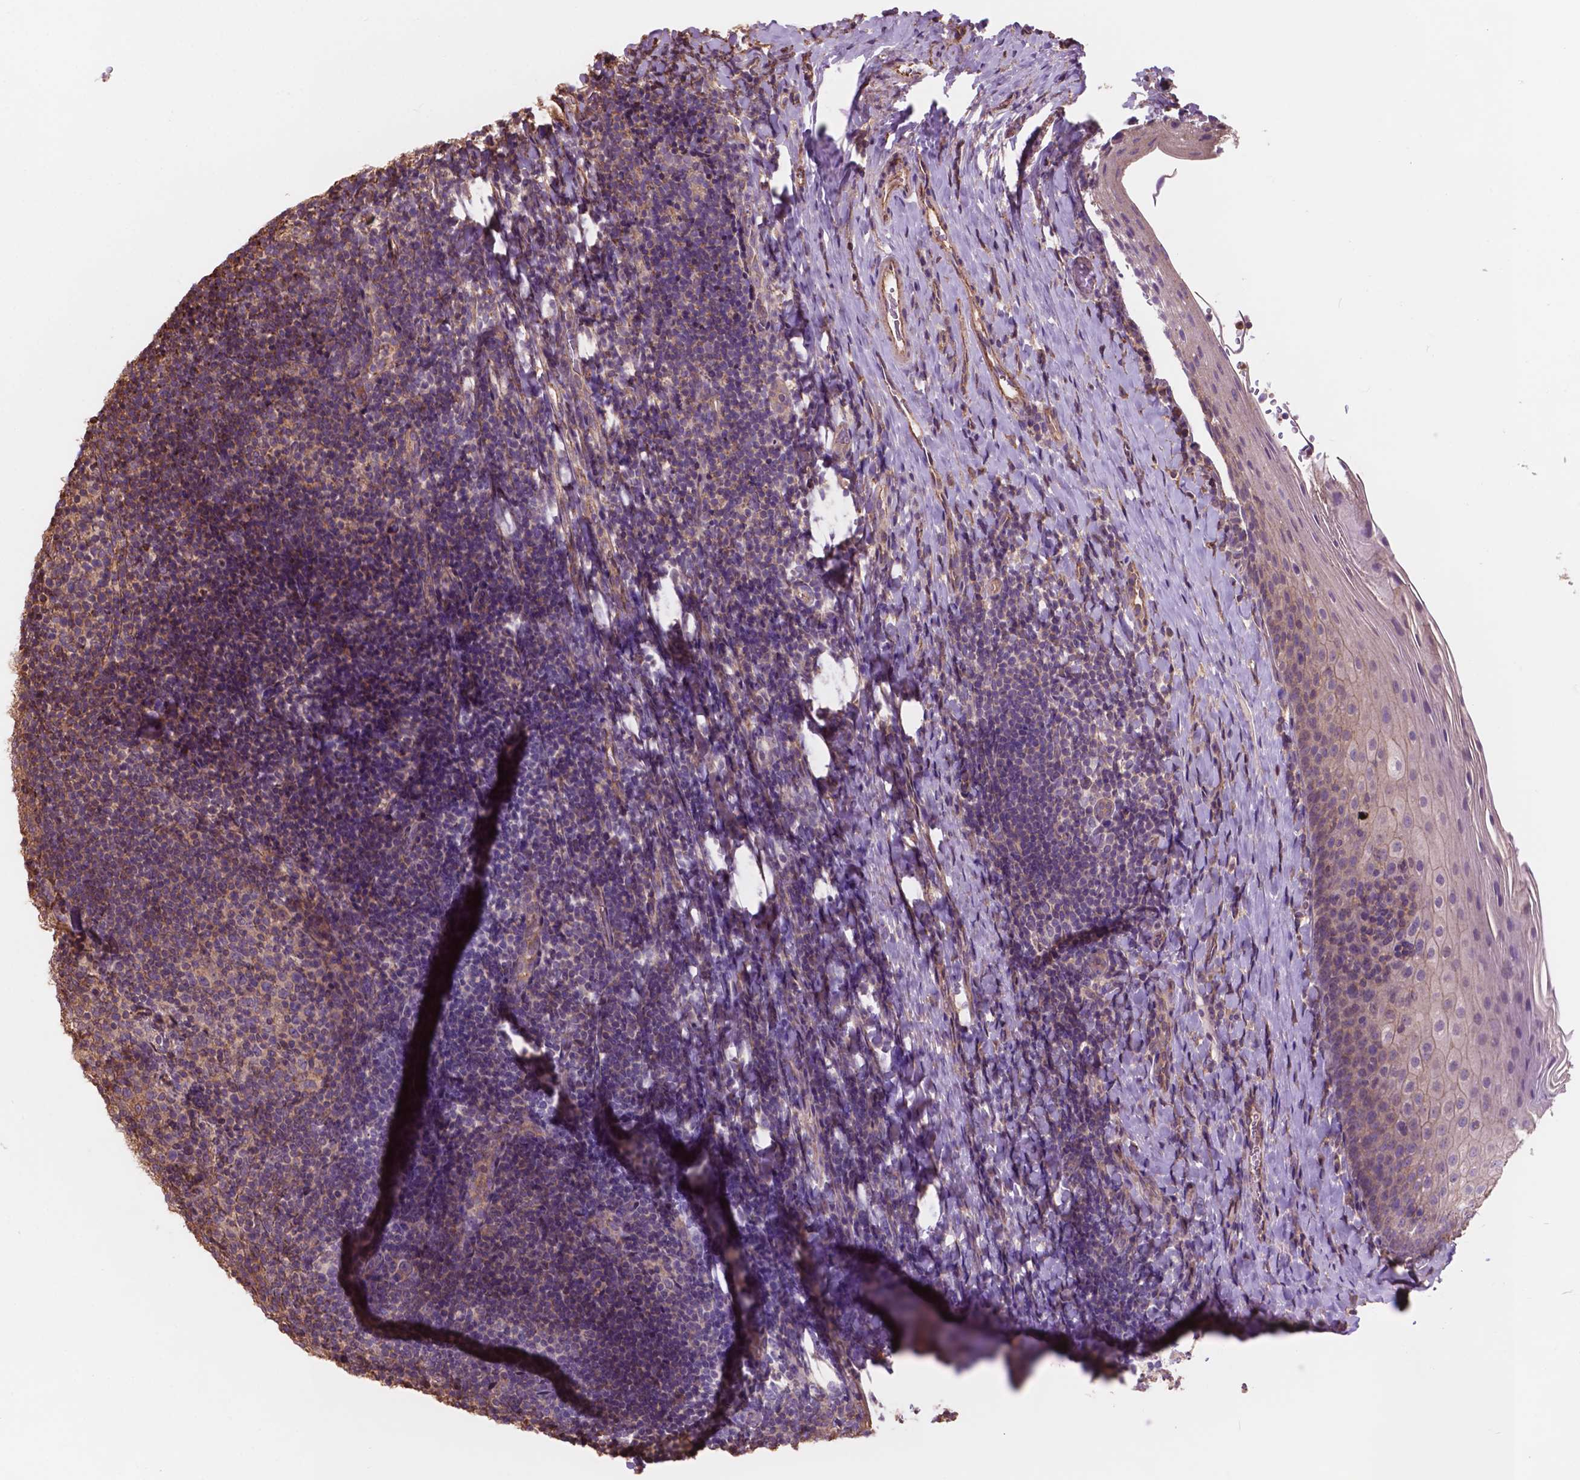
{"staining": {"intensity": "negative", "quantity": "none", "location": "none"}, "tissue": "tonsil", "cell_type": "Germinal center cells", "image_type": "normal", "snomed": [{"axis": "morphology", "description": "Normal tissue, NOS"}, {"axis": "topography", "description": "Tonsil"}], "caption": "This is an immunohistochemistry (IHC) photomicrograph of benign human tonsil. There is no expression in germinal center cells.", "gene": "NIPA2", "patient": {"sex": "female", "age": 10}}